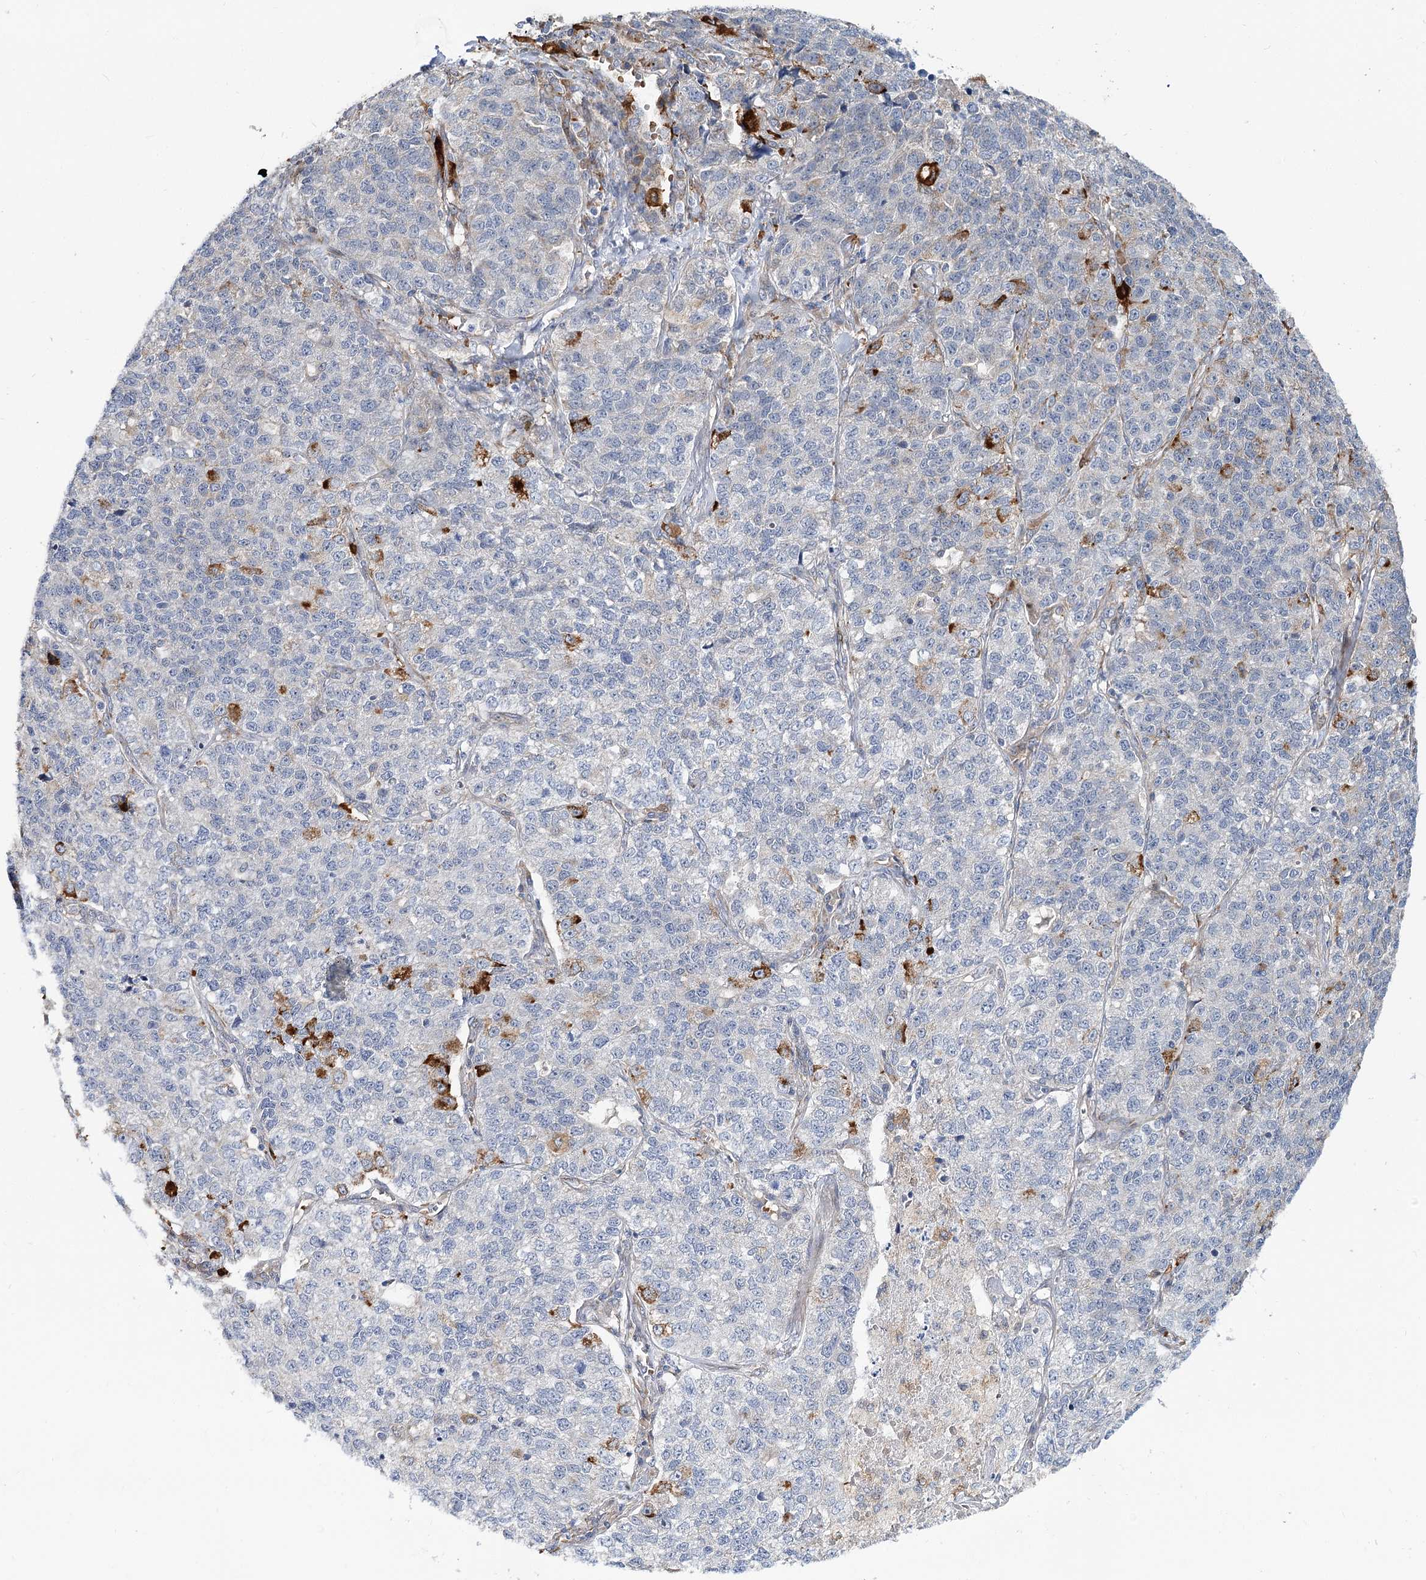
{"staining": {"intensity": "strong", "quantity": "<25%", "location": "cytoplasmic/membranous"}, "tissue": "lung cancer", "cell_type": "Tumor cells", "image_type": "cancer", "snomed": [{"axis": "morphology", "description": "Adenocarcinoma, NOS"}, {"axis": "topography", "description": "Lung"}], "caption": "Lung adenocarcinoma was stained to show a protein in brown. There is medium levels of strong cytoplasmic/membranous staining in about <25% of tumor cells.", "gene": "CIB4", "patient": {"sex": "male", "age": 49}}